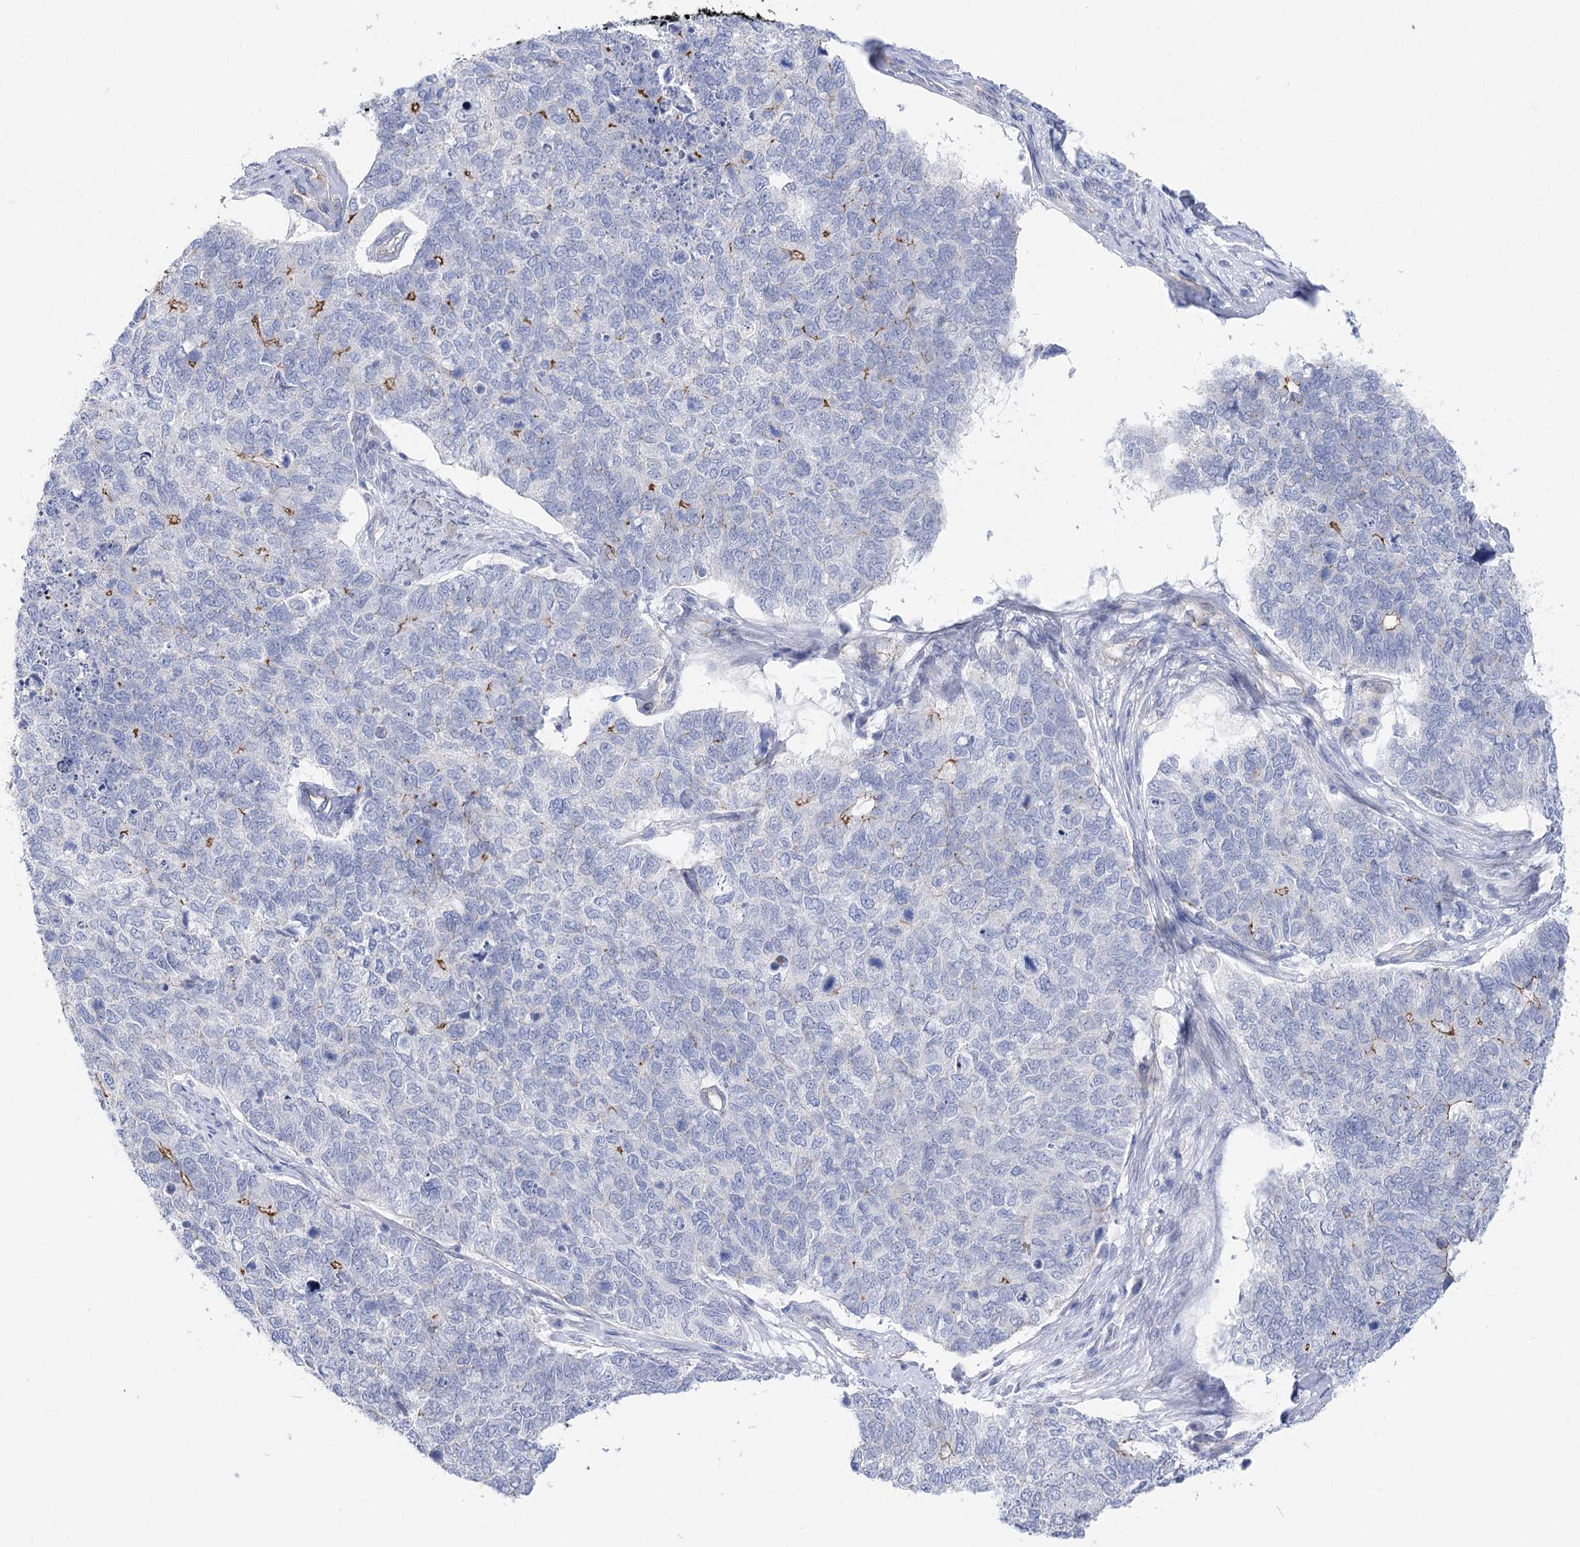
{"staining": {"intensity": "moderate", "quantity": "<25%", "location": "cytoplasmic/membranous"}, "tissue": "cervical cancer", "cell_type": "Tumor cells", "image_type": "cancer", "snomed": [{"axis": "morphology", "description": "Squamous cell carcinoma, NOS"}, {"axis": "topography", "description": "Cervix"}], "caption": "Cervical cancer stained with DAB IHC reveals low levels of moderate cytoplasmic/membranous expression in approximately <25% of tumor cells. Using DAB (brown) and hematoxylin (blue) stains, captured at high magnification using brightfield microscopy.", "gene": "NRAP", "patient": {"sex": "female", "age": 63}}